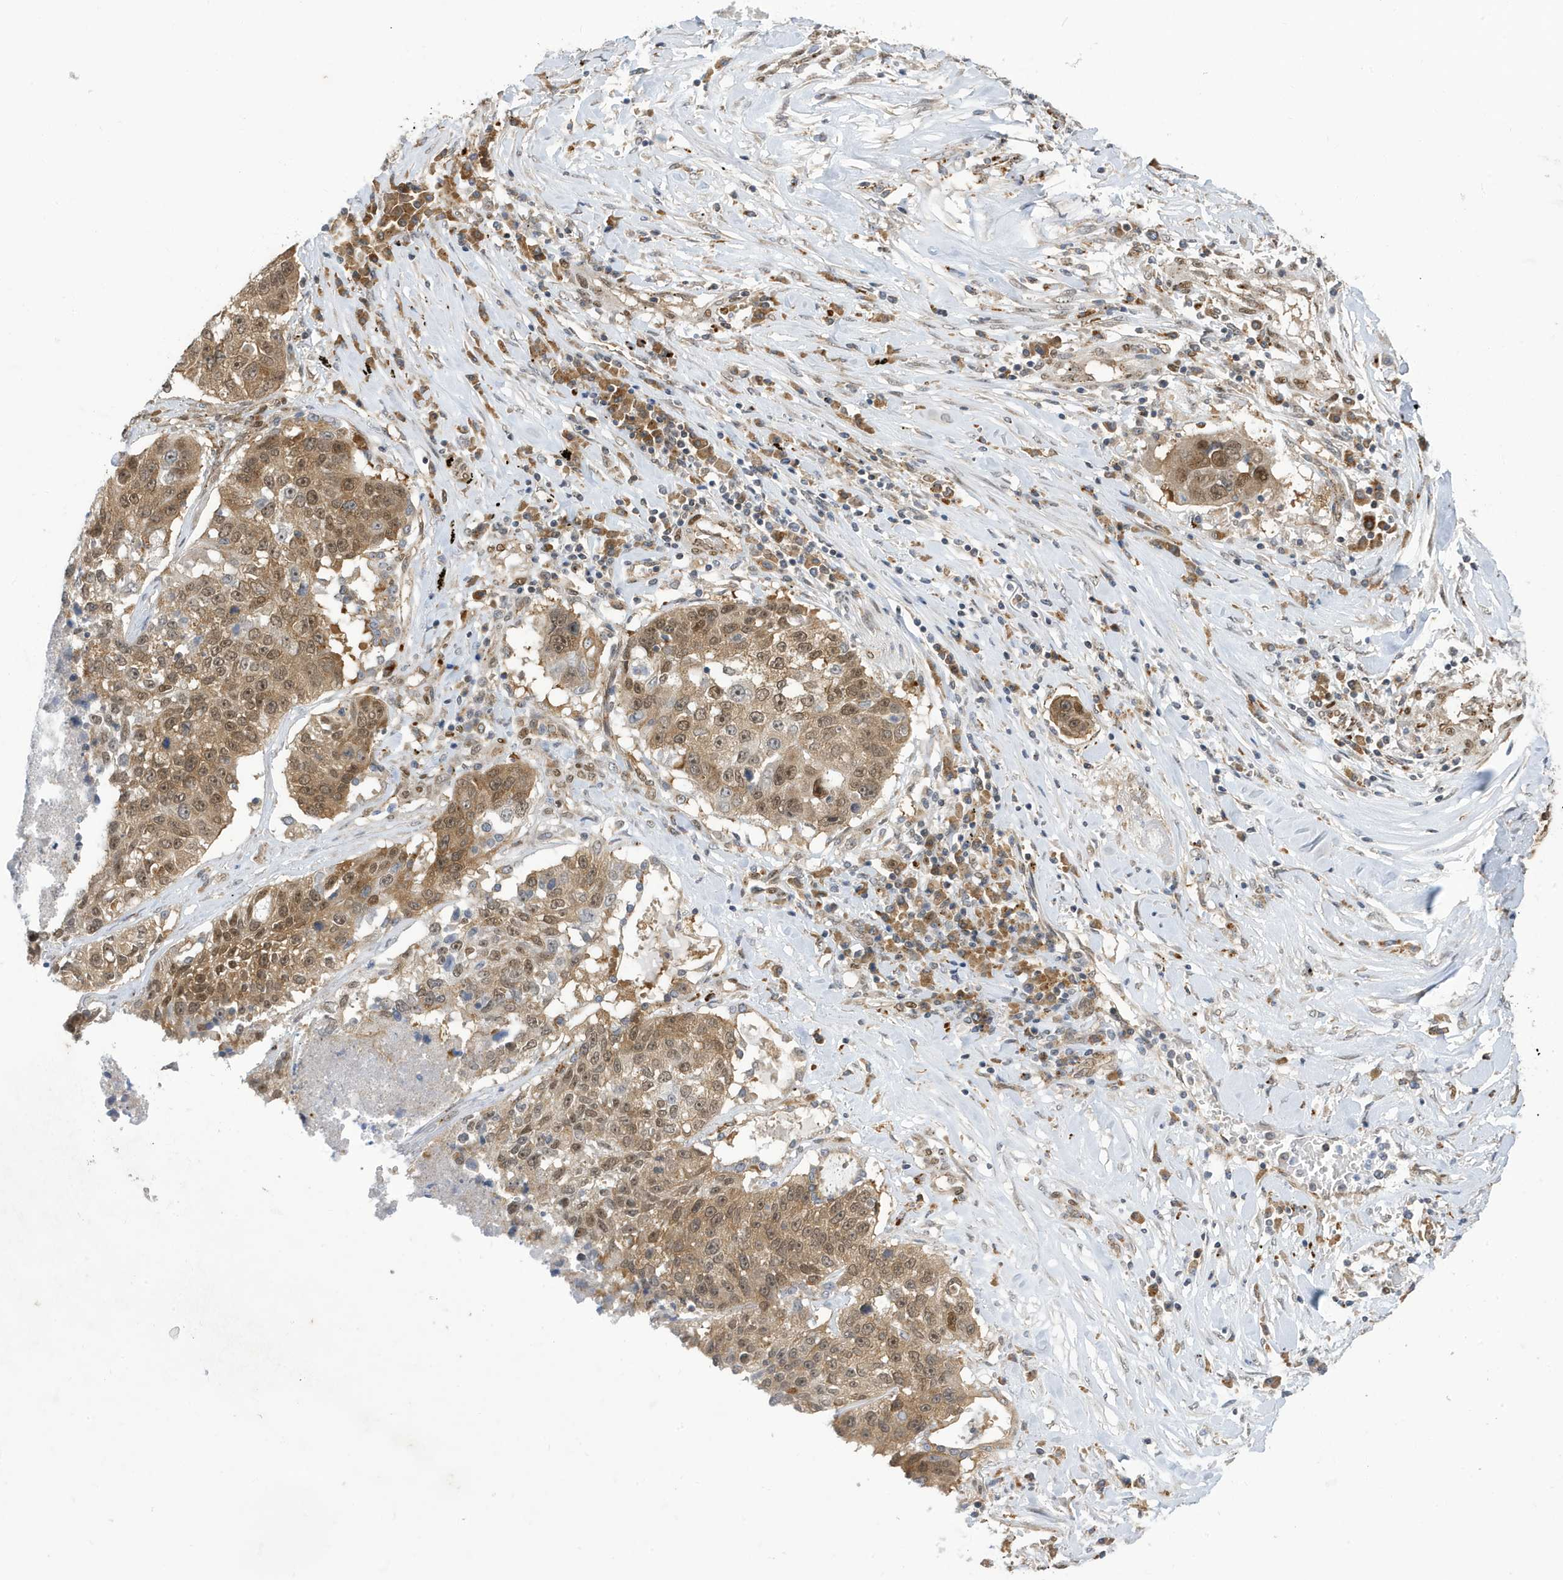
{"staining": {"intensity": "moderate", "quantity": ">75%", "location": "cytoplasmic/membranous,nuclear"}, "tissue": "lung cancer", "cell_type": "Tumor cells", "image_type": "cancer", "snomed": [{"axis": "morphology", "description": "Squamous cell carcinoma, NOS"}, {"axis": "topography", "description": "Lung"}], "caption": "Immunohistochemical staining of lung cancer (squamous cell carcinoma) reveals medium levels of moderate cytoplasmic/membranous and nuclear staining in about >75% of tumor cells. (brown staining indicates protein expression, while blue staining denotes nuclei).", "gene": "ZNF507", "patient": {"sex": "male", "age": 61}}